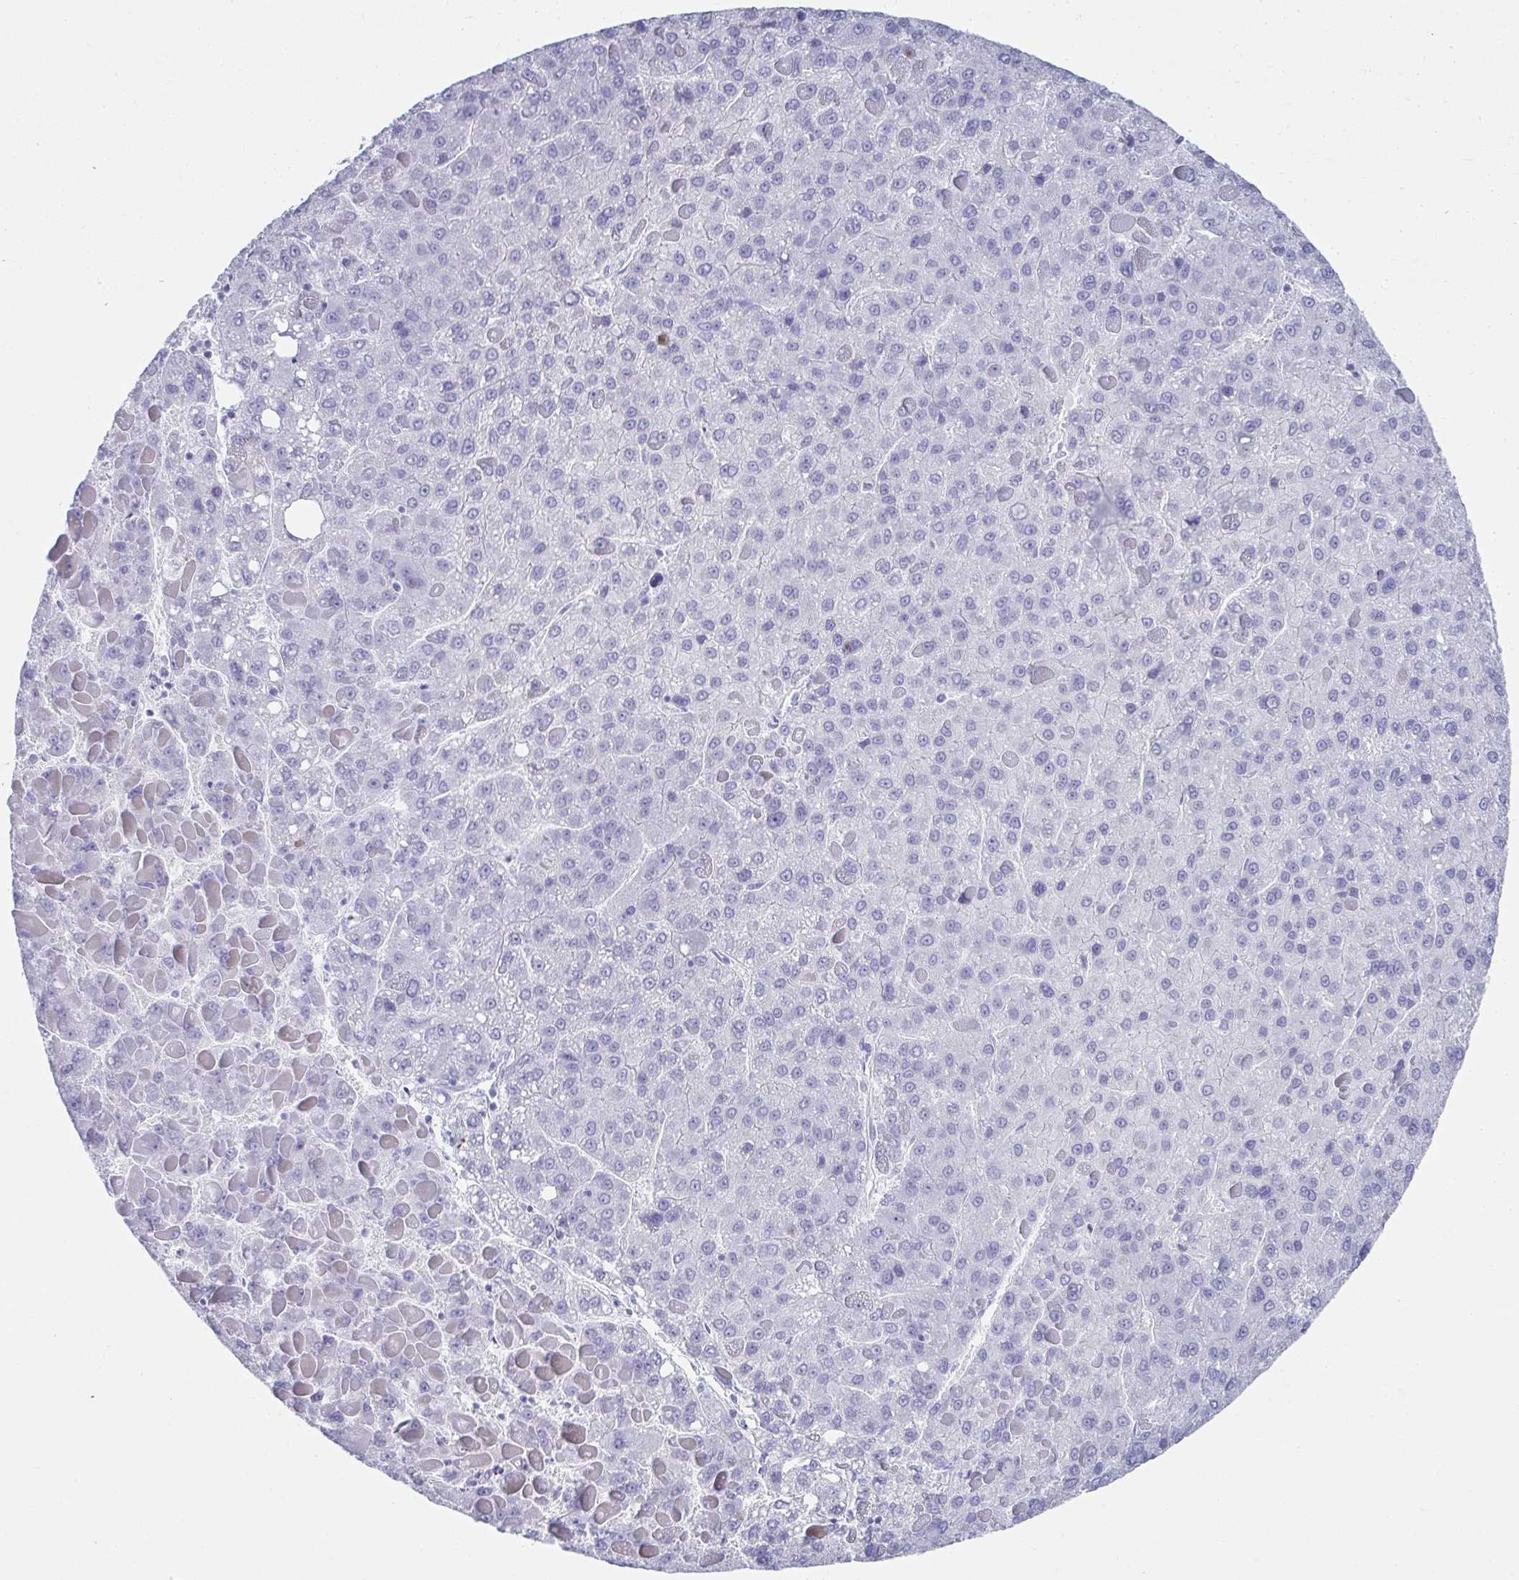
{"staining": {"intensity": "negative", "quantity": "none", "location": "none"}, "tissue": "liver cancer", "cell_type": "Tumor cells", "image_type": "cancer", "snomed": [{"axis": "morphology", "description": "Carcinoma, Hepatocellular, NOS"}, {"axis": "topography", "description": "Liver"}], "caption": "The image shows no significant staining in tumor cells of liver cancer. (Brightfield microscopy of DAB (3,3'-diaminobenzidine) immunohistochemistry (IHC) at high magnification).", "gene": "SYCP1", "patient": {"sex": "female", "age": 82}}